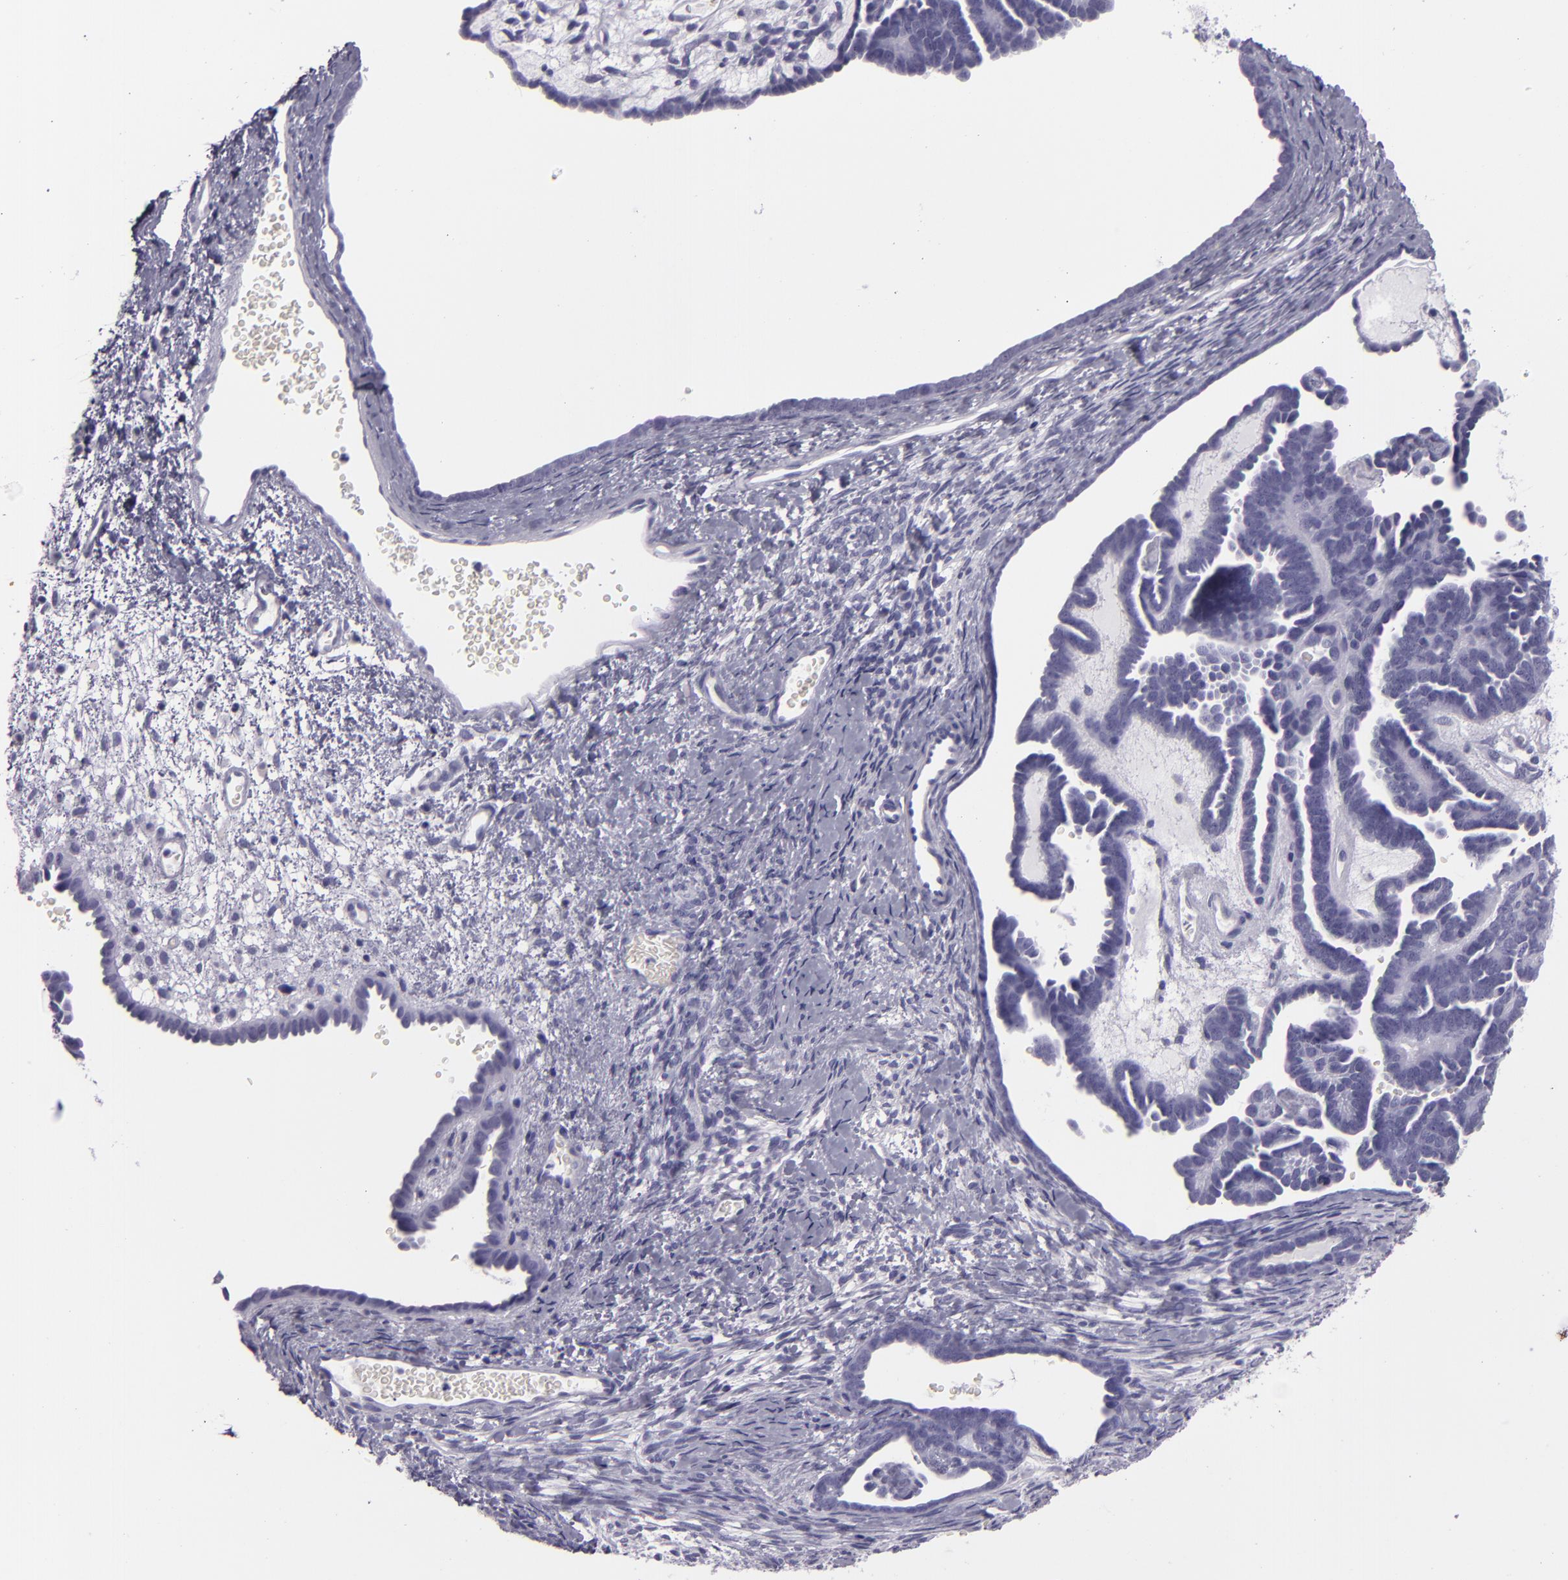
{"staining": {"intensity": "negative", "quantity": "none", "location": "none"}, "tissue": "endometrial cancer", "cell_type": "Tumor cells", "image_type": "cancer", "snomed": [{"axis": "morphology", "description": "Neoplasm, malignant, NOS"}, {"axis": "topography", "description": "Endometrium"}], "caption": "A high-resolution image shows IHC staining of neoplasm (malignant) (endometrial), which exhibits no significant staining in tumor cells.", "gene": "CR2", "patient": {"sex": "female", "age": 74}}